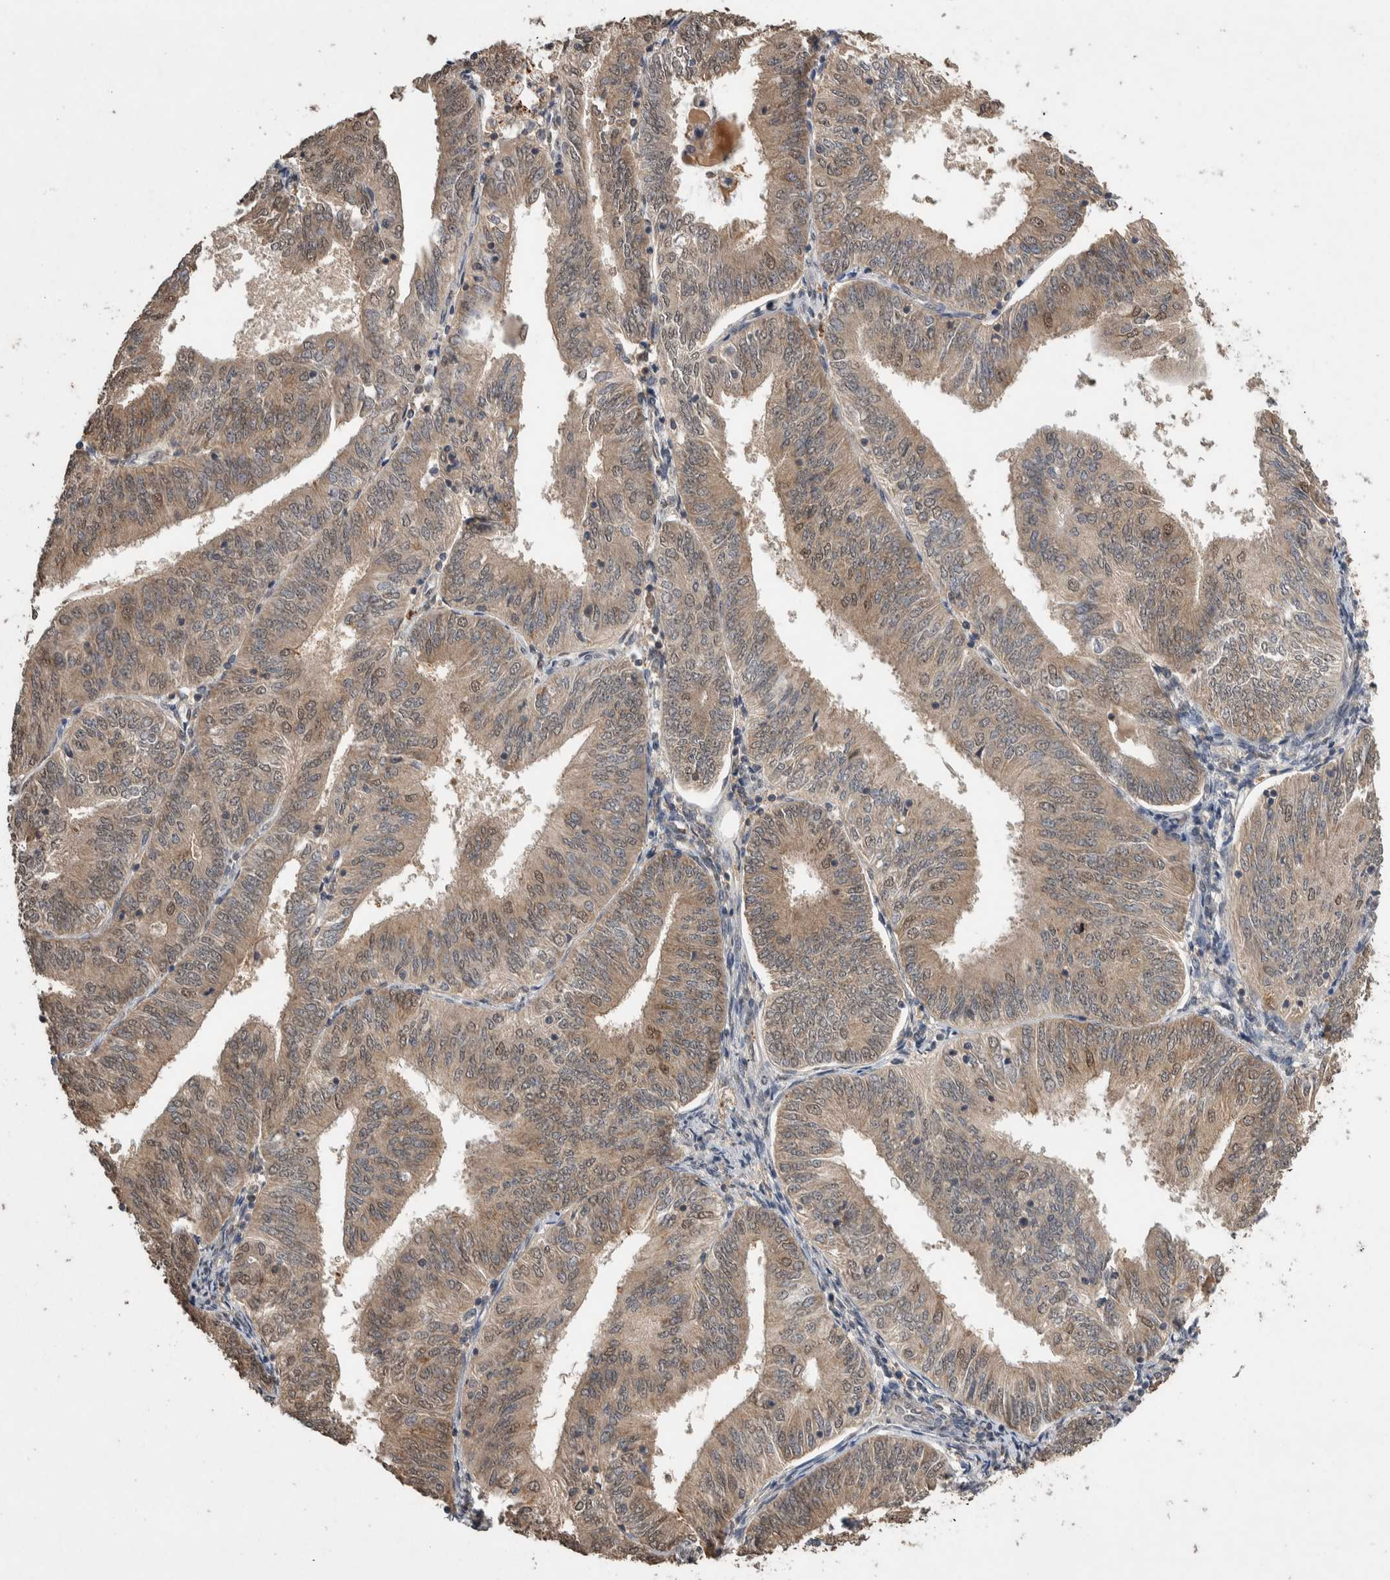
{"staining": {"intensity": "weak", "quantity": ">75%", "location": "cytoplasmic/membranous,nuclear"}, "tissue": "endometrial cancer", "cell_type": "Tumor cells", "image_type": "cancer", "snomed": [{"axis": "morphology", "description": "Adenocarcinoma, NOS"}, {"axis": "topography", "description": "Endometrium"}], "caption": "This is a micrograph of immunohistochemistry (IHC) staining of endometrial cancer (adenocarcinoma), which shows weak expression in the cytoplasmic/membranous and nuclear of tumor cells.", "gene": "DVL2", "patient": {"sex": "female", "age": 58}}